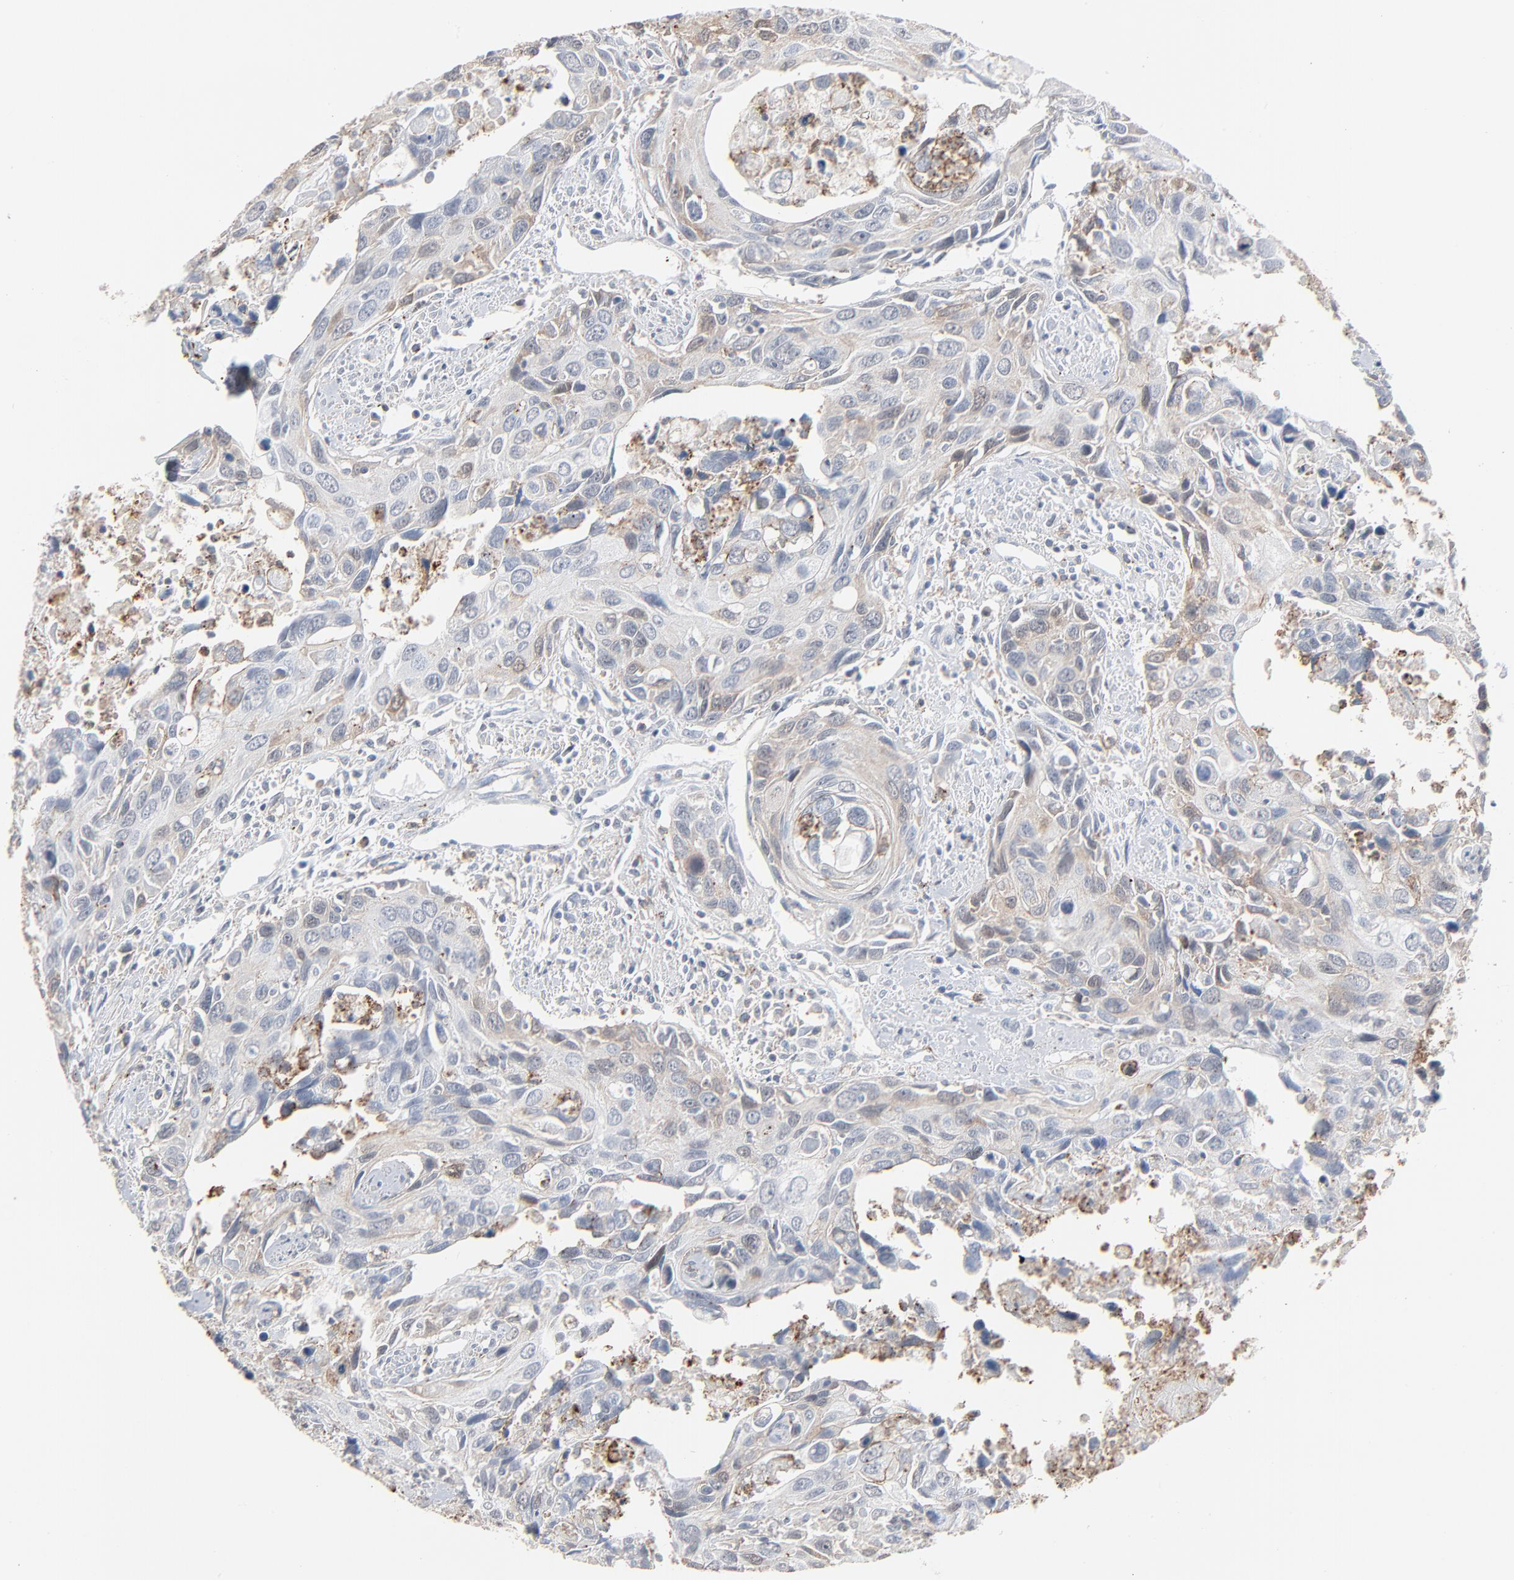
{"staining": {"intensity": "weak", "quantity": "<25%", "location": "cytoplasmic/membranous"}, "tissue": "urothelial cancer", "cell_type": "Tumor cells", "image_type": "cancer", "snomed": [{"axis": "morphology", "description": "Urothelial carcinoma, High grade"}, {"axis": "topography", "description": "Urinary bladder"}], "caption": "Protein analysis of urothelial carcinoma (high-grade) exhibits no significant staining in tumor cells.", "gene": "PHGDH", "patient": {"sex": "male", "age": 71}}